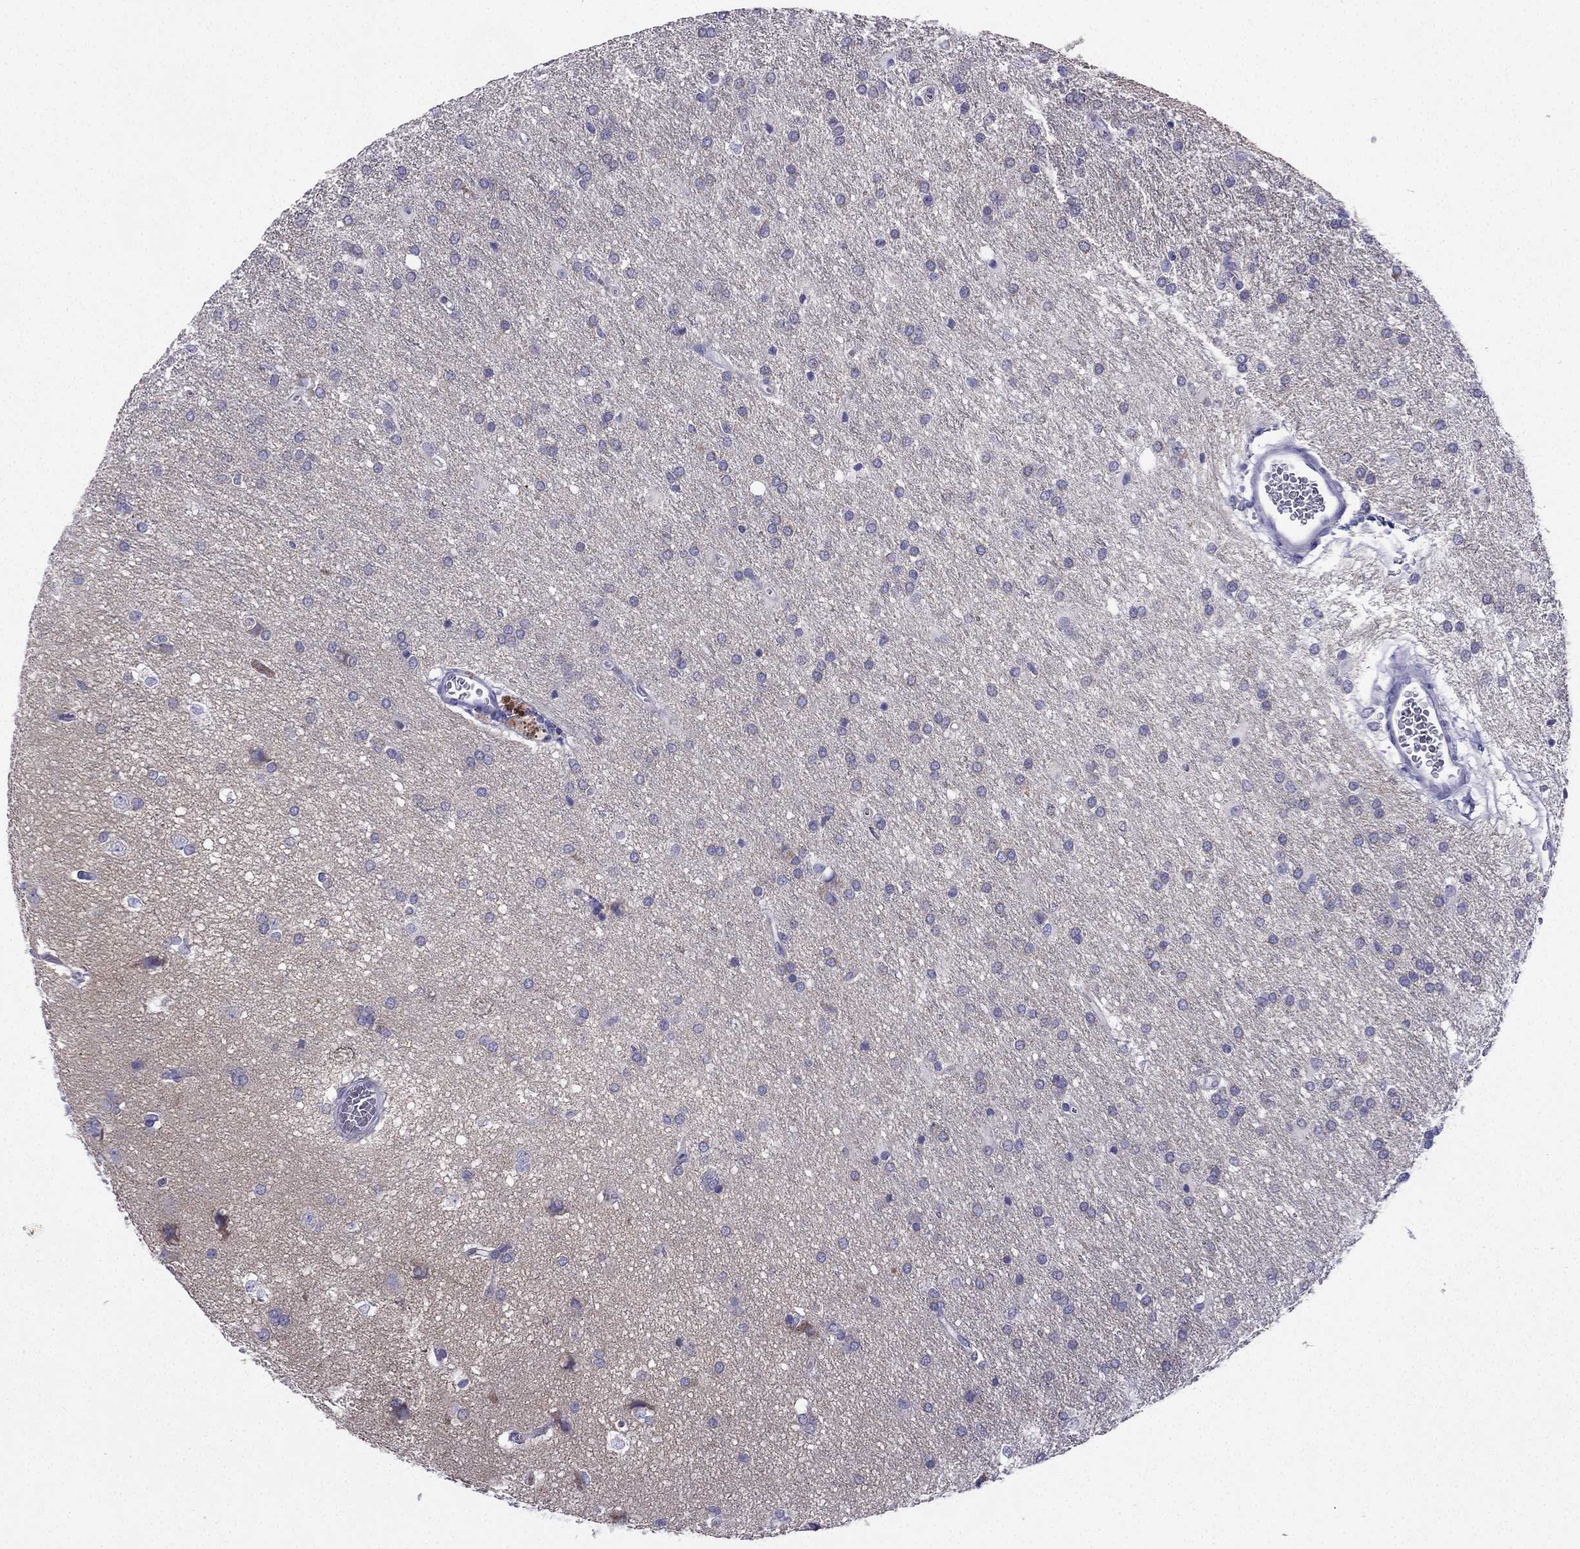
{"staining": {"intensity": "negative", "quantity": "none", "location": "none"}, "tissue": "glioma", "cell_type": "Tumor cells", "image_type": "cancer", "snomed": [{"axis": "morphology", "description": "Glioma, malignant, Low grade"}, {"axis": "topography", "description": "Brain"}], "caption": "Tumor cells show no significant protein expression in glioma.", "gene": "KIF5A", "patient": {"sex": "female", "age": 32}}